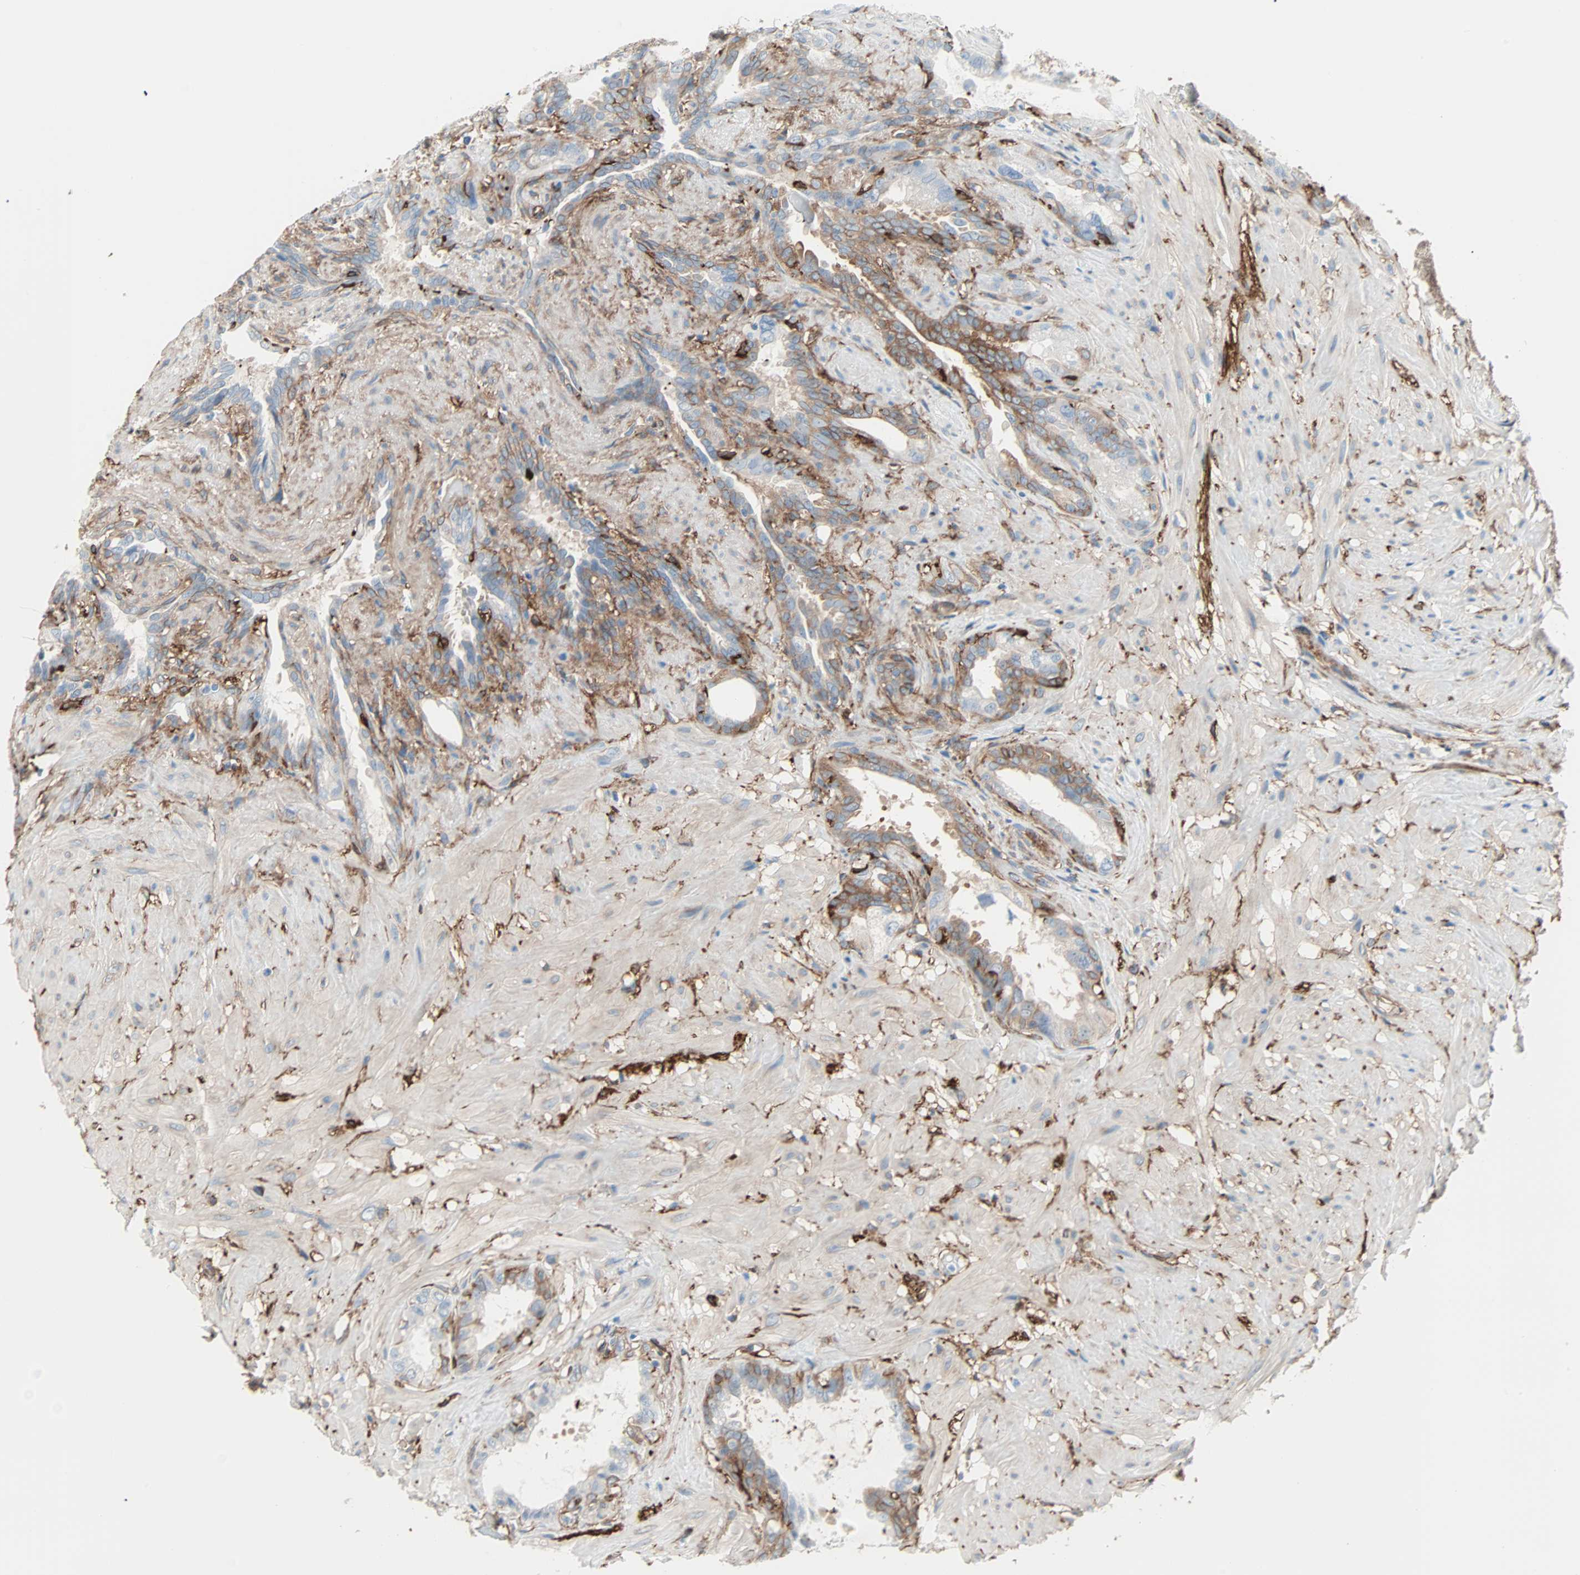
{"staining": {"intensity": "moderate", "quantity": "<25%", "location": "cytoplasmic/membranous"}, "tissue": "seminal vesicle", "cell_type": "Glandular cells", "image_type": "normal", "snomed": [{"axis": "morphology", "description": "Normal tissue, NOS"}, {"axis": "topography", "description": "Seminal veicle"}], "caption": "Immunohistochemistry image of unremarkable seminal vesicle stained for a protein (brown), which shows low levels of moderate cytoplasmic/membranous positivity in about <25% of glandular cells.", "gene": "EPB41L2", "patient": {"sex": "male", "age": 61}}